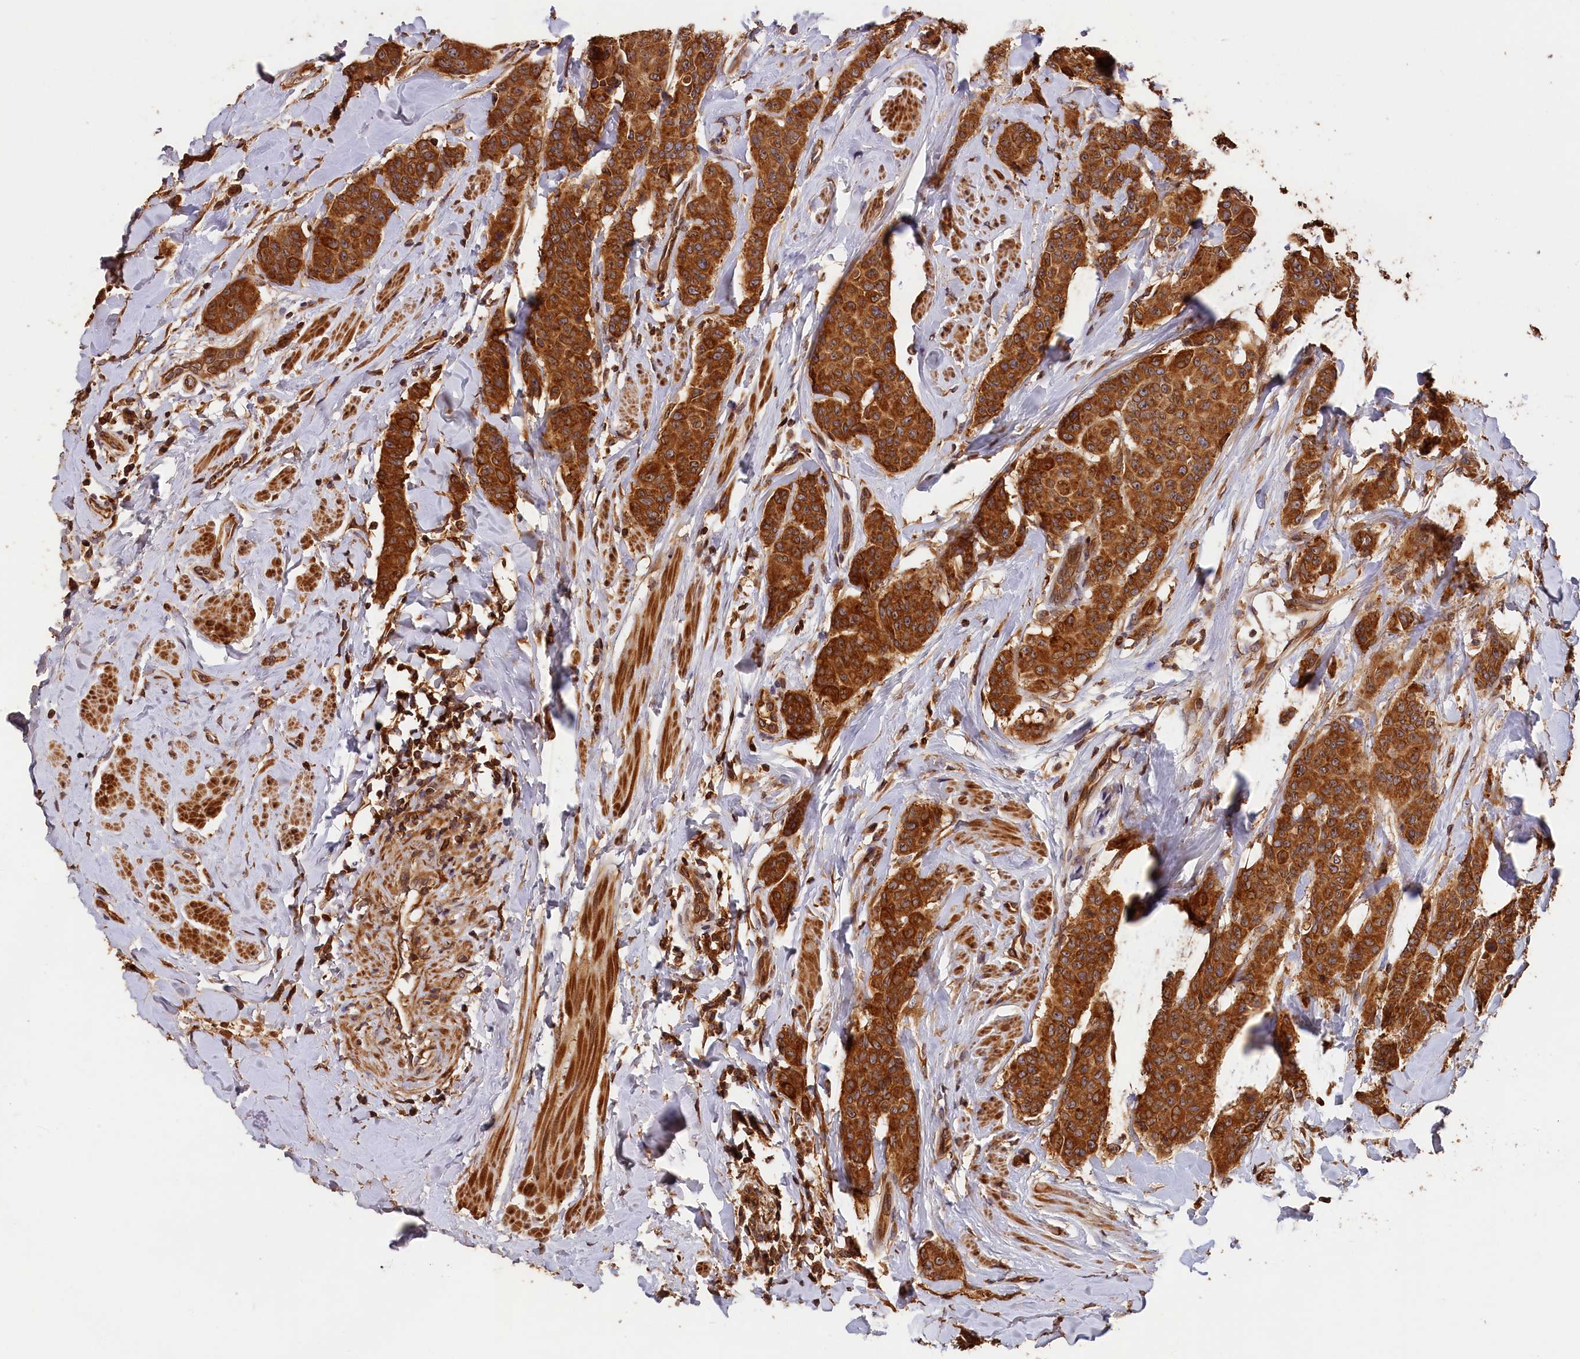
{"staining": {"intensity": "strong", "quantity": ">75%", "location": "cytoplasmic/membranous"}, "tissue": "breast cancer", "cell_type": "Tumor cells", "image_type": "cancer", "snomed": [{"axis": "morphology", "description": "Duct carcinoma"}, {"axis": "topography", "description": "Breast"}], "caption": "IHC of breast cancer displays high levels of strong cytoplasmic/membranous positivity in about >75% of tumor cells.", "gene": "HMOX2", "patient": {"sex": "female", "age": 40}}